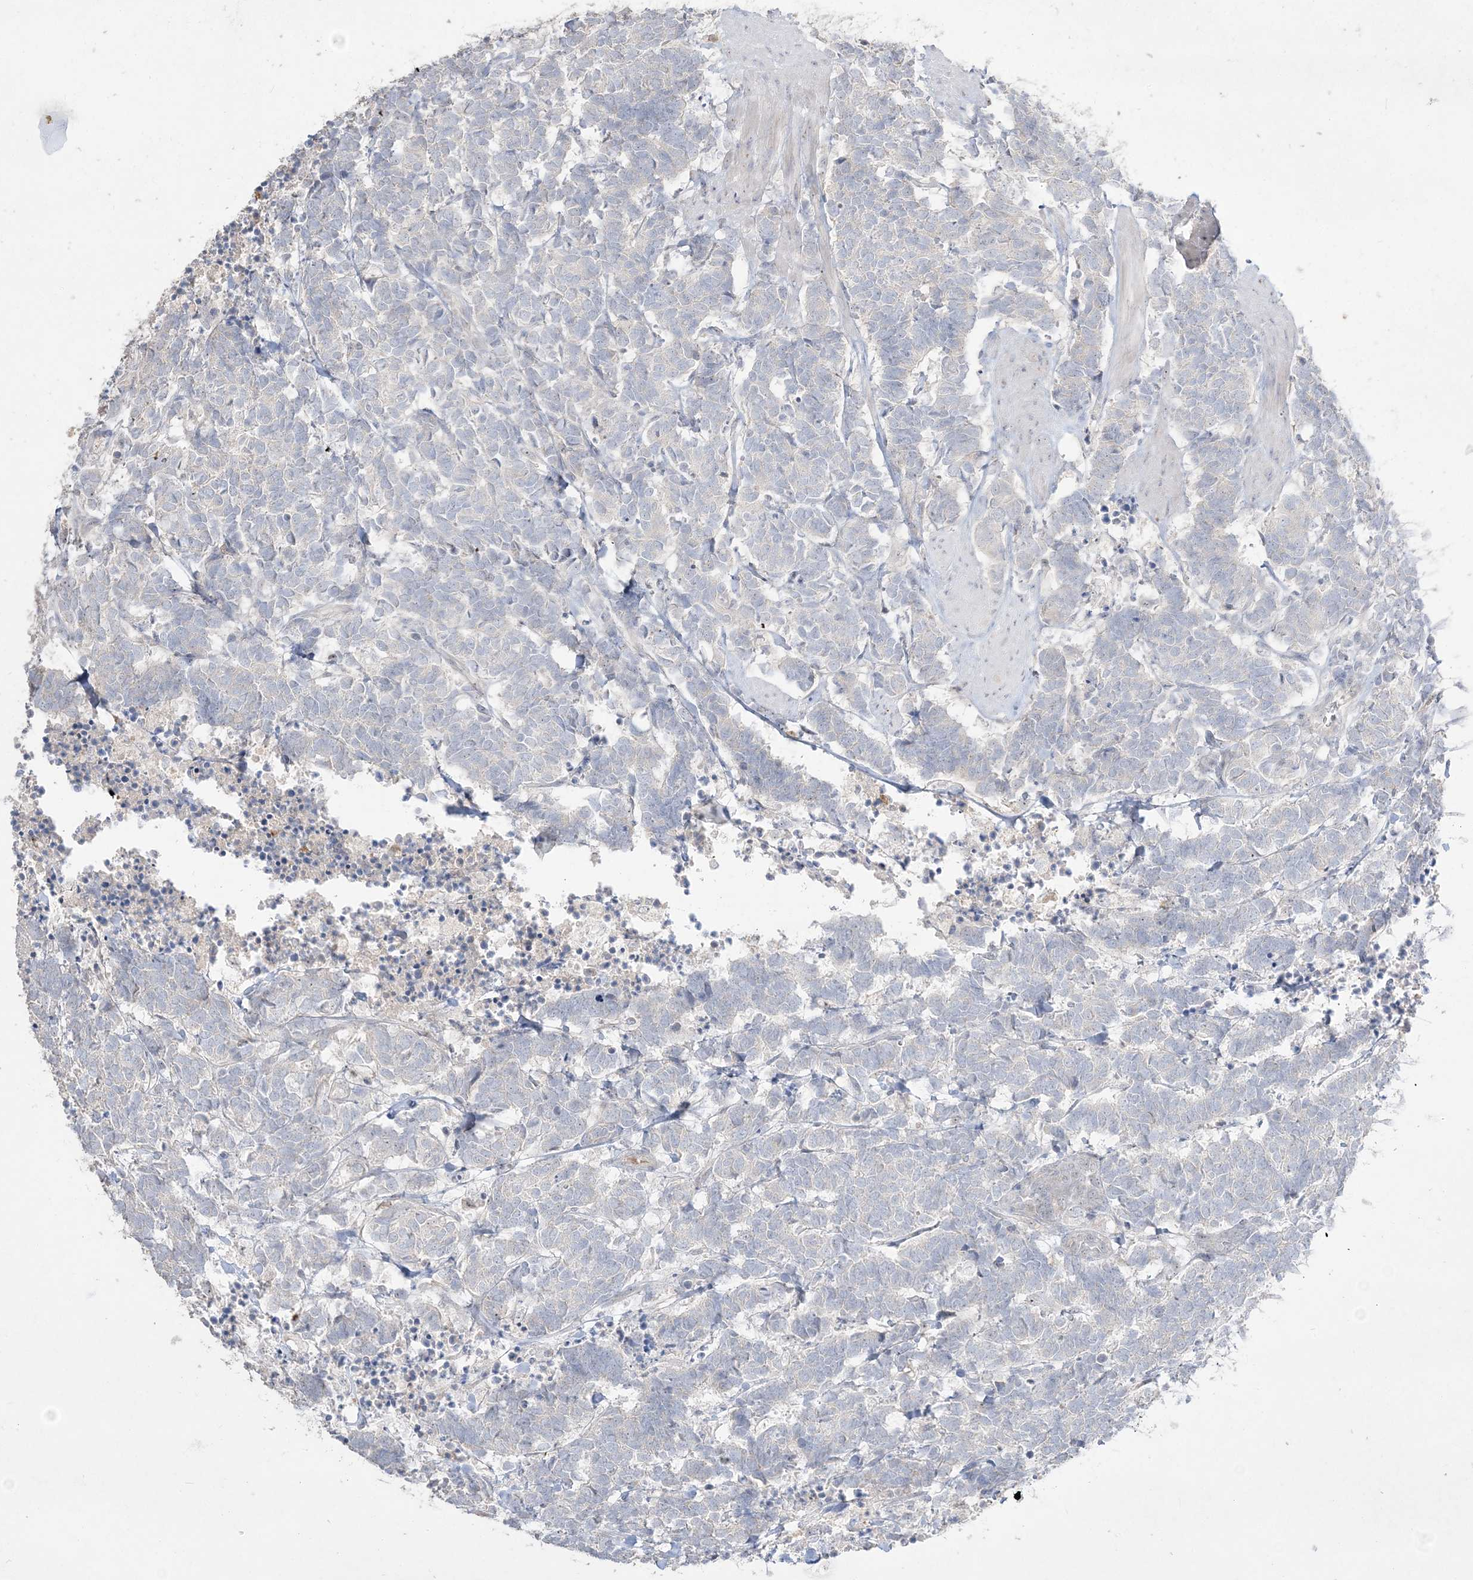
{"staining": {"intensity": "negative", "quantity": "none", "location": "none"}, "tissue": "carcinoid", "cell_type": "Tumor cells", "image_type": "cancer", "snomed": [{"axis": "morphology", "description": "Carcinoma, NOS"}, {"axis": "morphology", "description": "Carcinoid, malignant, NOS"}, {"axis": "topography", "description": "Urinary bladder"}], "caption": "The micrograph shows no significant positivity in tumor cells of carcinoma.", "gene": "NOP16", "patient": {"sex": "male", "age": 57}}